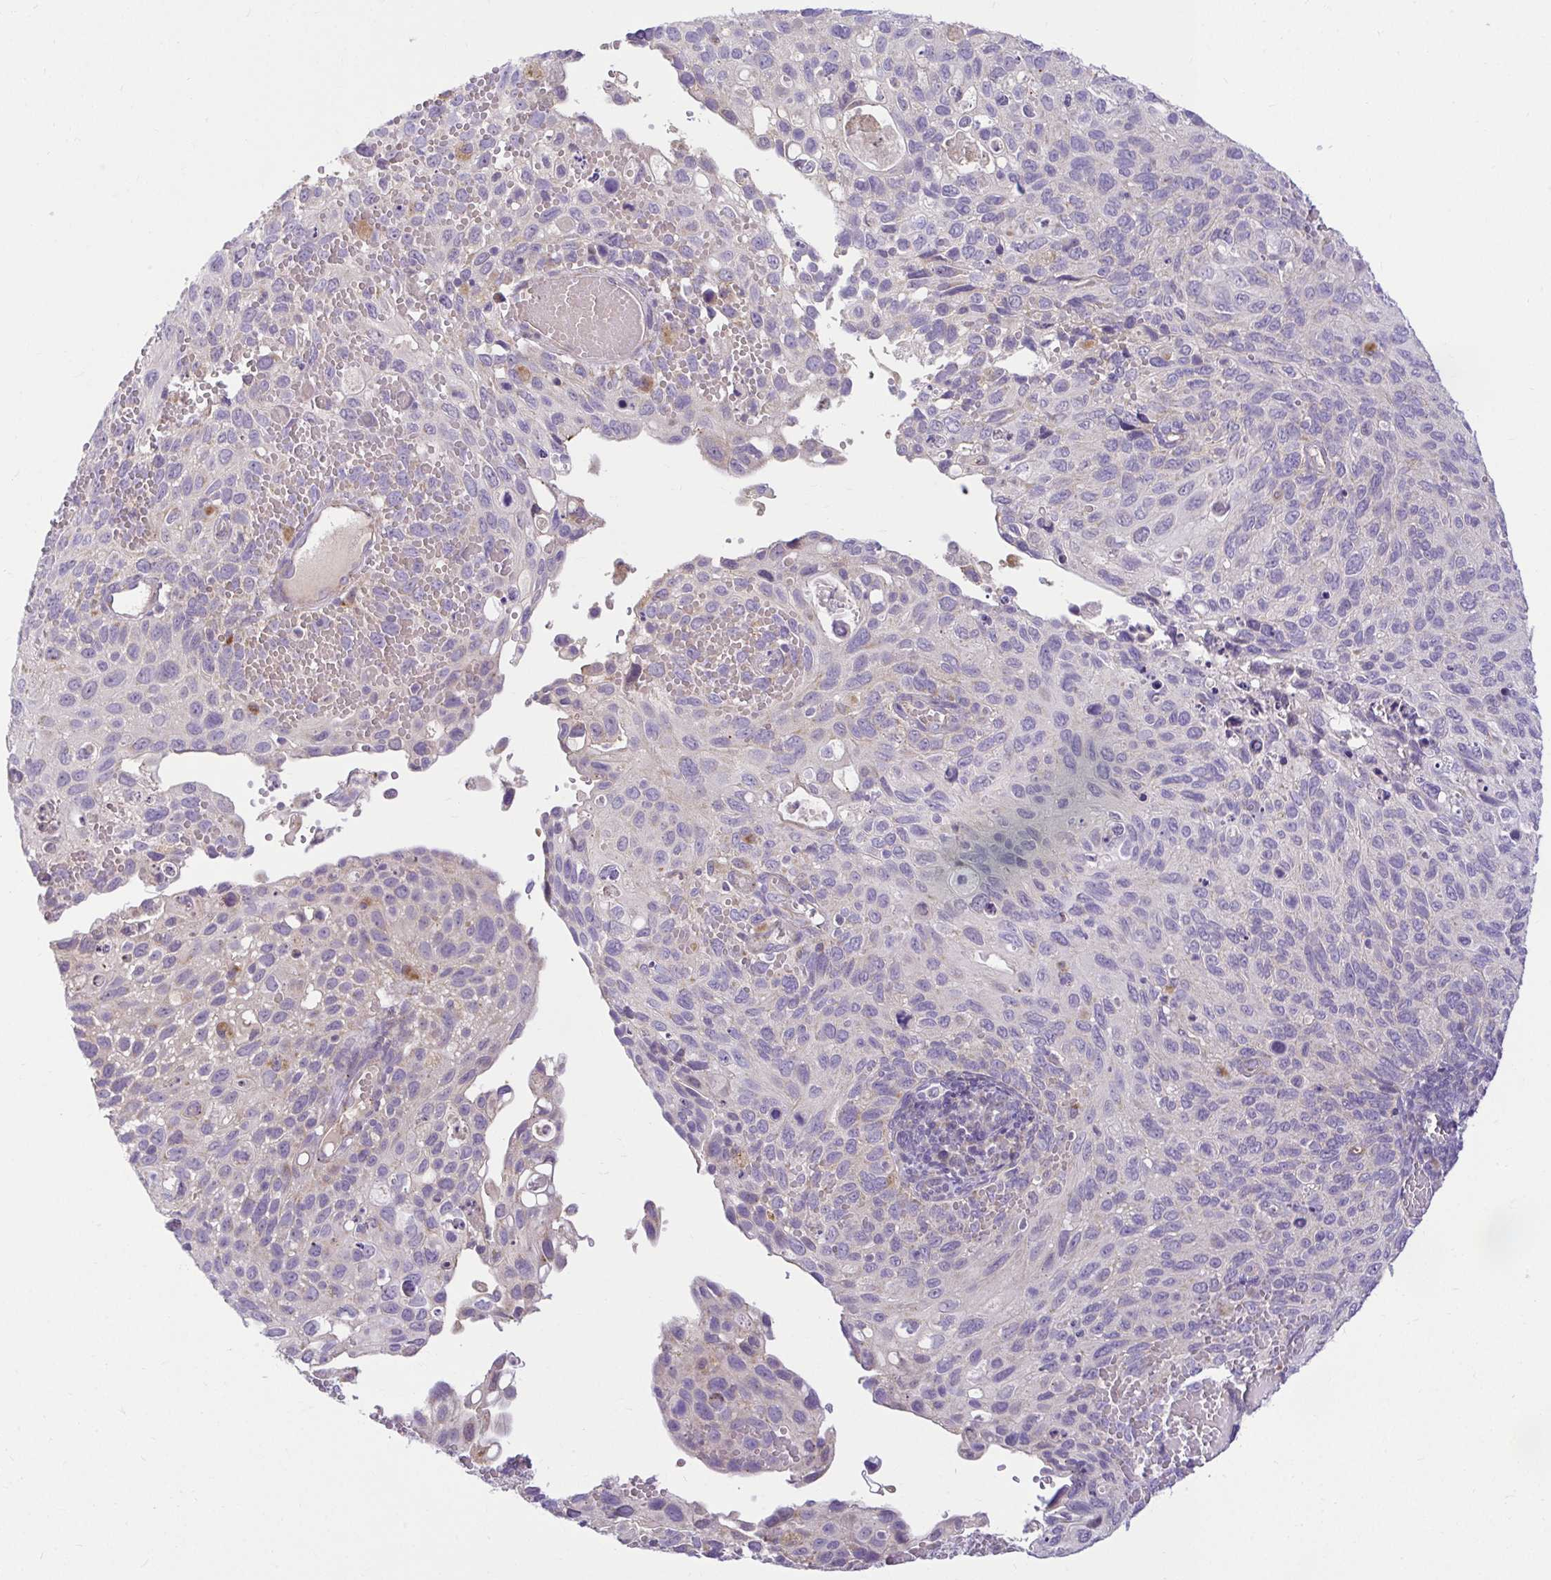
{"staining": {"intensity": "negative", "quantity": "none", "location": "none"}, "tissue": "cervical cancer", "cell_type": "Tumor cells", "image_type": "cancer", "snomed": [{"axis": "morphology", "description": "Squamous cell carcinoma, NOS"}, {"axis": "topography", "description": "Cervix"}], "caption": "Immunohistochemistry of cervical cancer (squamous cell carcinoma) shows no positivity in tumor cells.", "gene": "PKN3", "patient": {"sex": "female", "age": 70}}